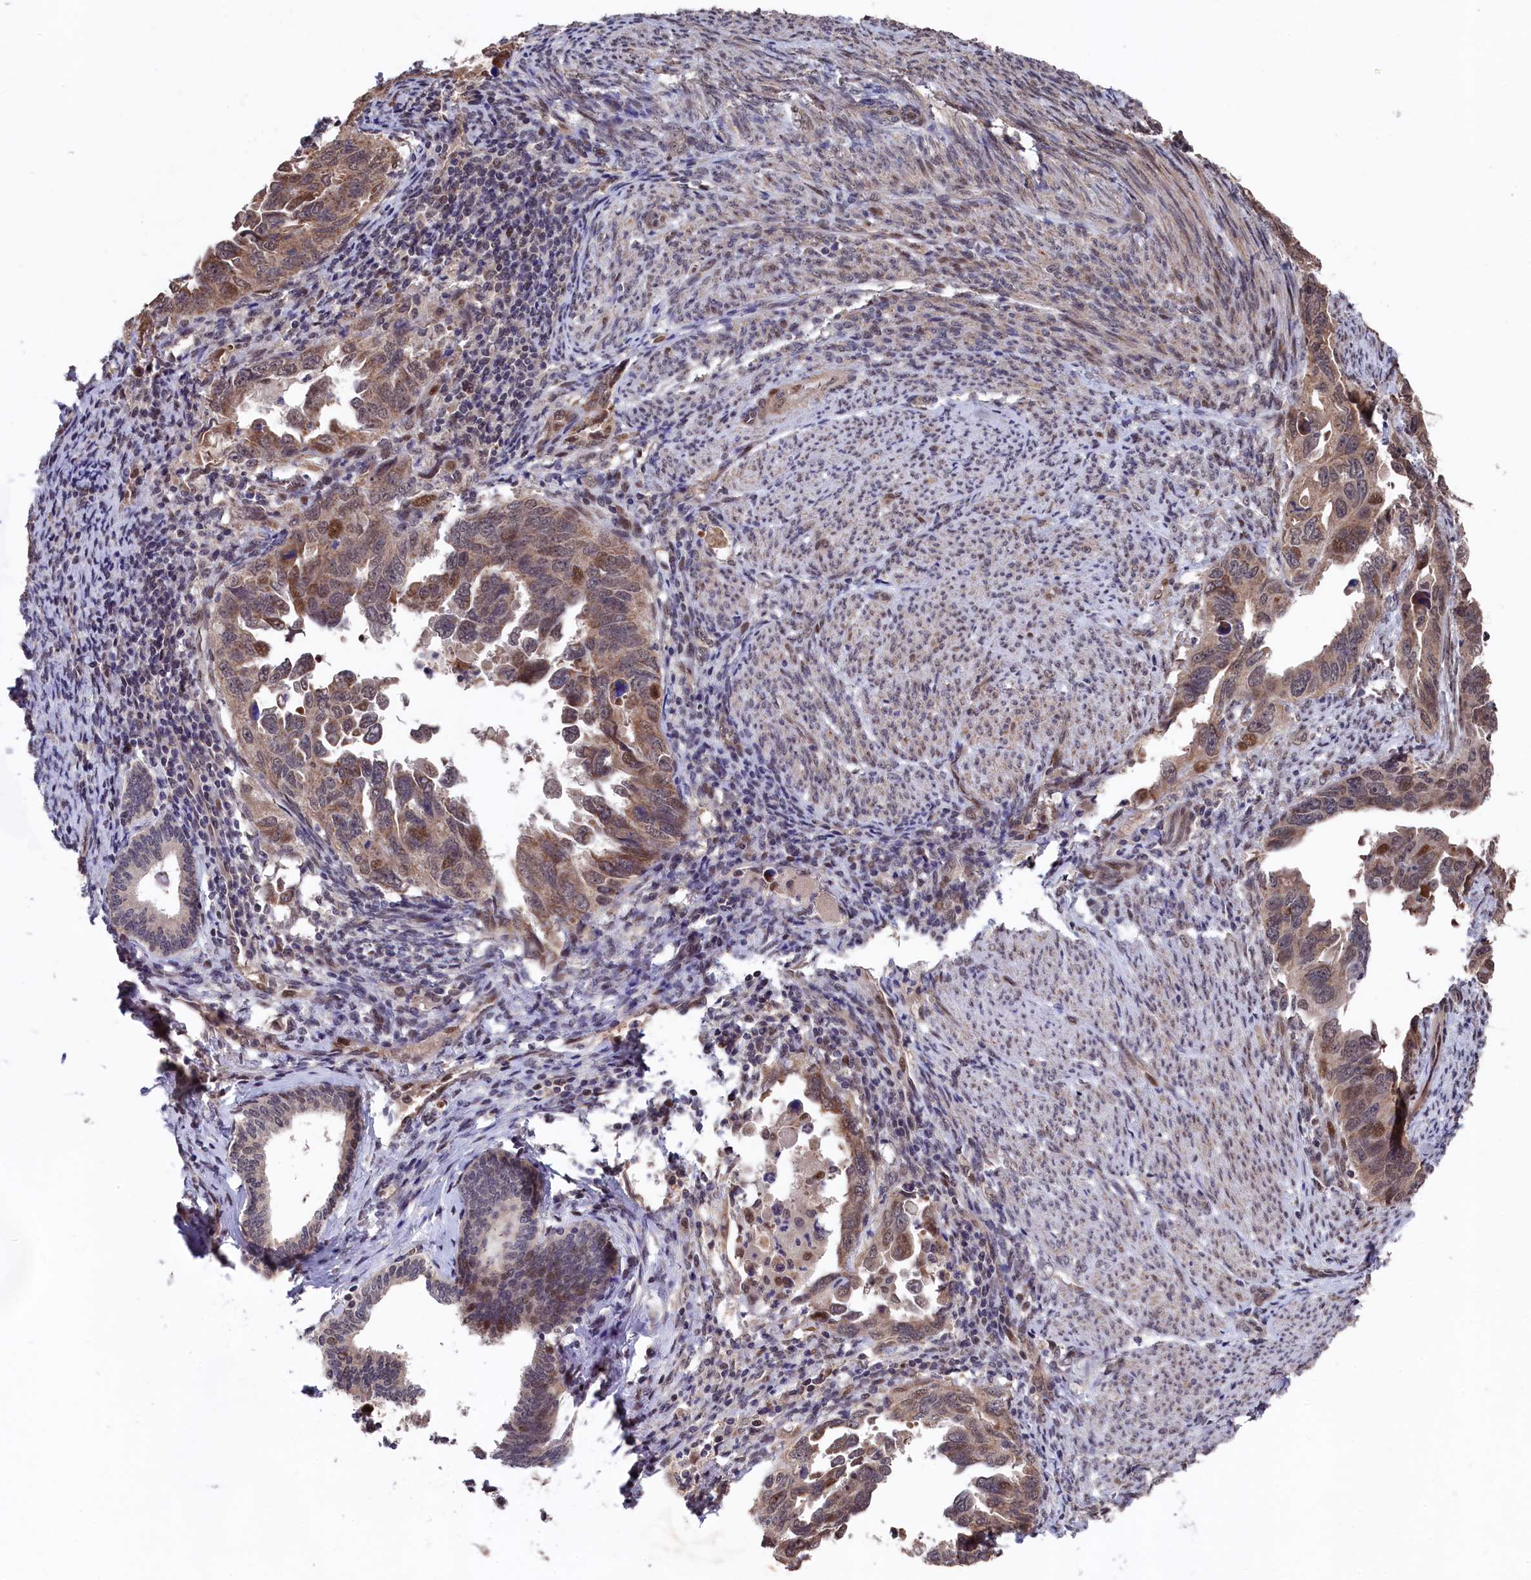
{"staining": {"intensity": "moderate", "quantity": ">75%", "location": "cytoplasmic/membranous,nuclear"}, "tissue": "endometrial cancer", "cell_type": "Tumor cells", "image_type": "cancer", "snomed": [{"axis": "morphology", "description": "Adenocarcinoma, NOS"}, {"axis": "topography", "description": "Endometrium"}], "caption": "Protein staining by immunohistochemistry (IHC) shows moderate cytoplasmic/membranous and nuclear staining in approximately >75% of tumor cells in endometrial cancer.", "gene": "CLPX", "patient": {"sex": "female", "age": 65}}